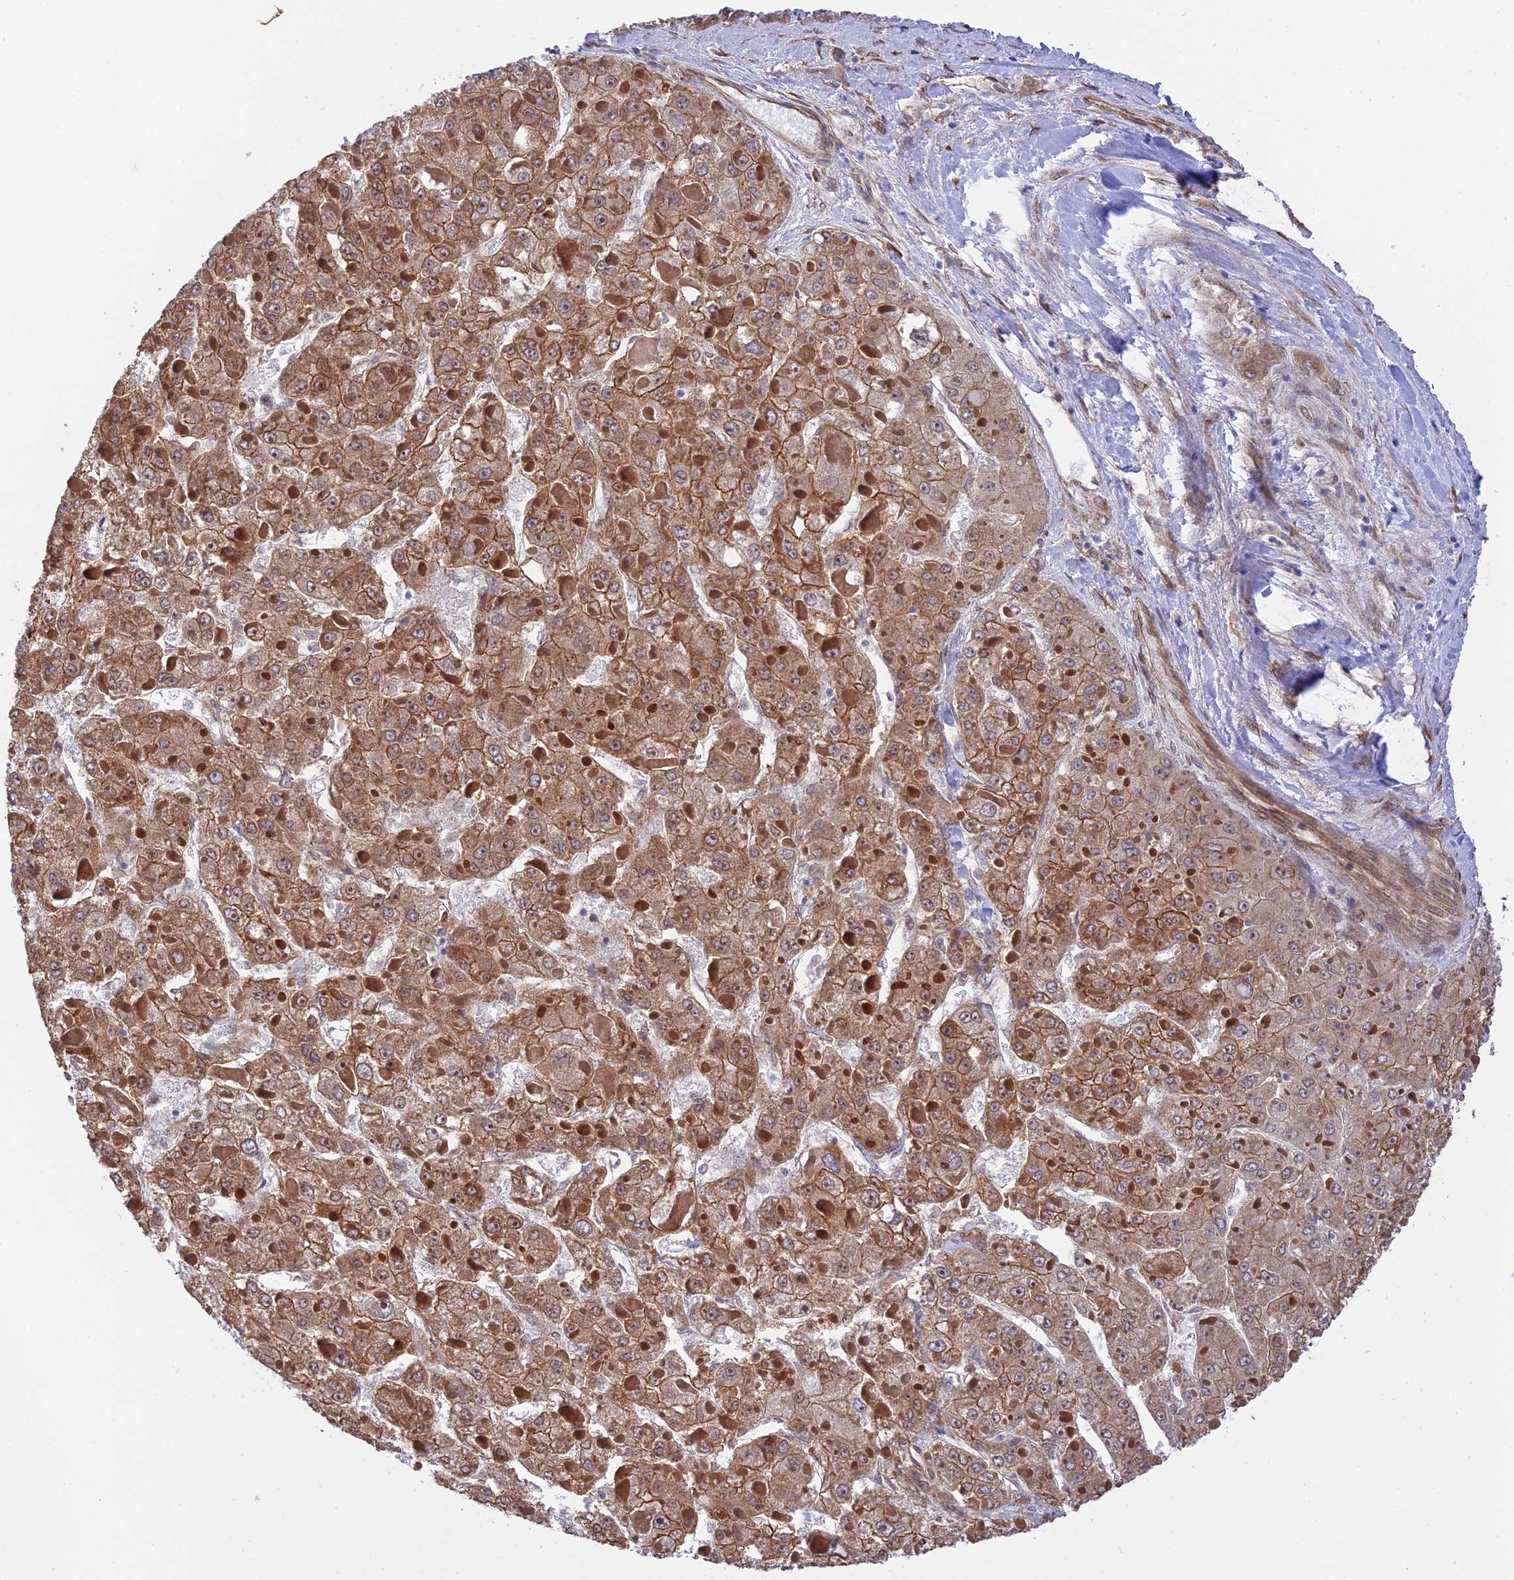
{"staining": {"intensity": "moderate", "quantity": ">75%", "location": "cytoplasmic/membranous"}, "tissue": "liver cancer", "cell_type": "Tumor cells", "image_type": "cancer", "snomed": [{"axis": "morphology", "description": "Carcinoma, Hepatocellular, NOS"}, {"axis": "topography", "description": "Liver"}], "caption": "Human hepatocellular carcinoma (liver) stained with a brown dye reveals moderate cytoplasmic/membranous positive staining in approximately >75% of tumor cells.", "gene": "EXOC3L4", "patient": {"sex": "female", "age": 73}}